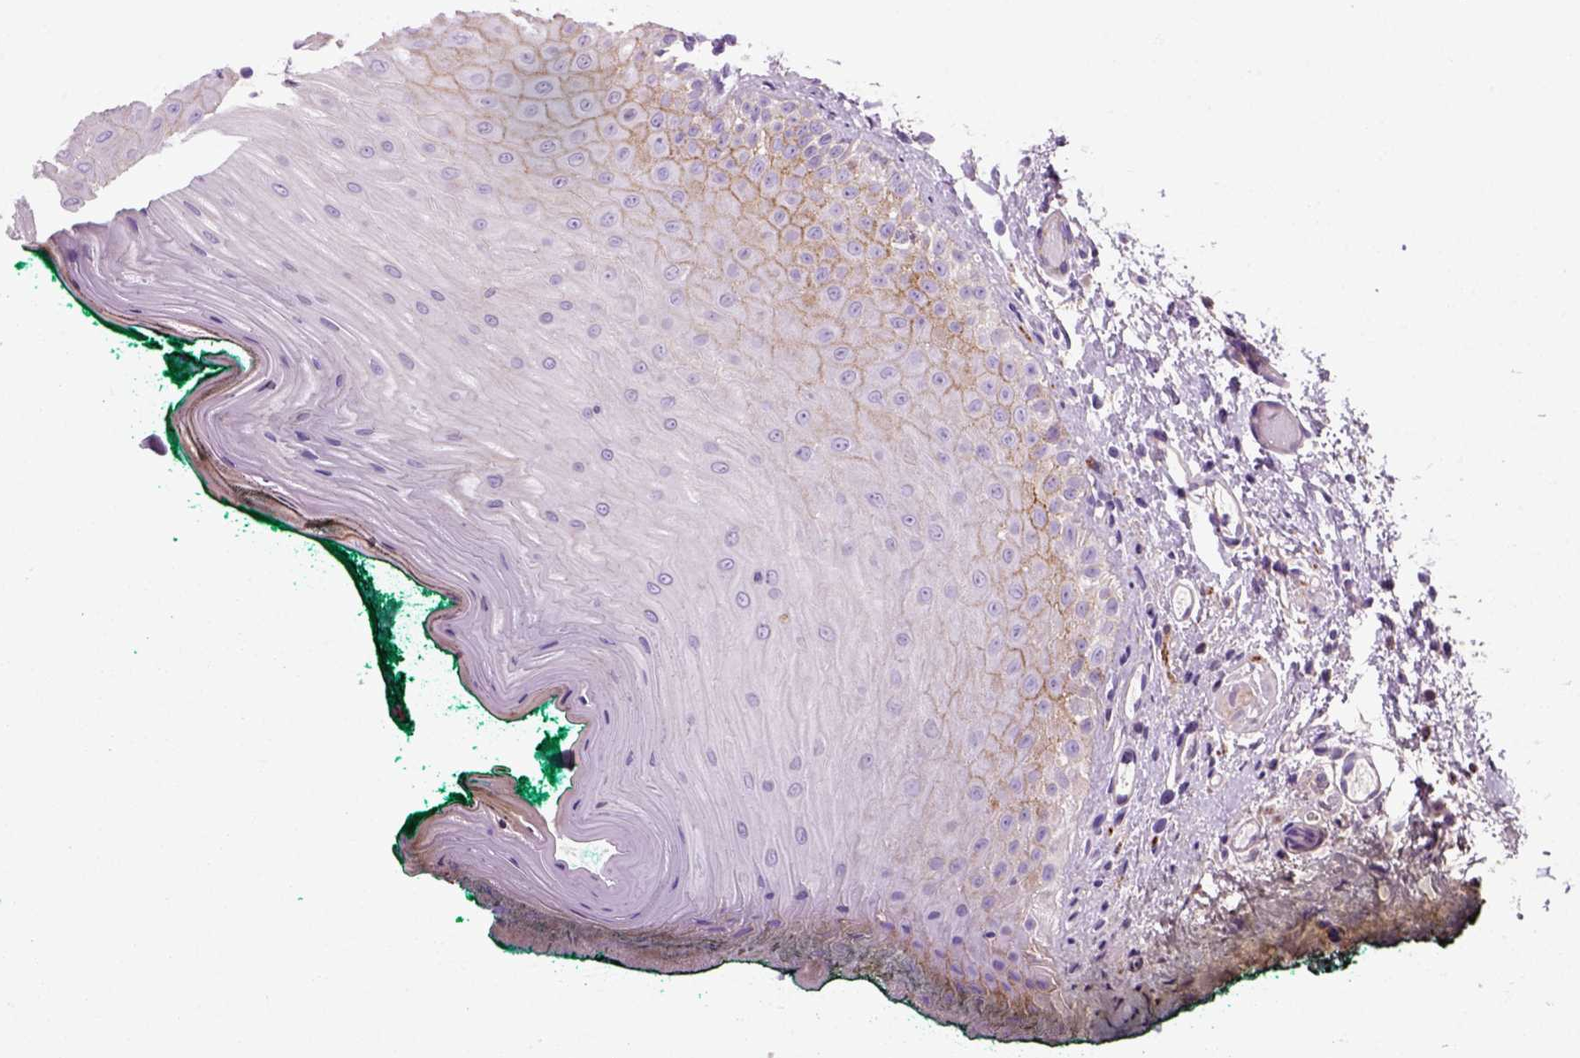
{"staining": {"intensity": "weak", "quantity": "<25%", "location": "cytoplasmic/membranous"}, "tissue": "oral mucosa", "cell_type": "Squamous epithelial cells", "image_type": "normal", "snomed": [{"axis": "morphology", "description": "Normal tissue, NOS"}, {"axis": "topography", "description": "Oral tissue"}], "caption": "DAB immunohistochemical staining of normal human oral mucosa displays no significant positivity in squamous epithelial cells. Brightfield microscopy of IHC stained with DAB (brown) and hematoxylin (blue), captured at high magnification.", "gene": "MARCKS", "patient": {"sex": "female", "age": 83}}